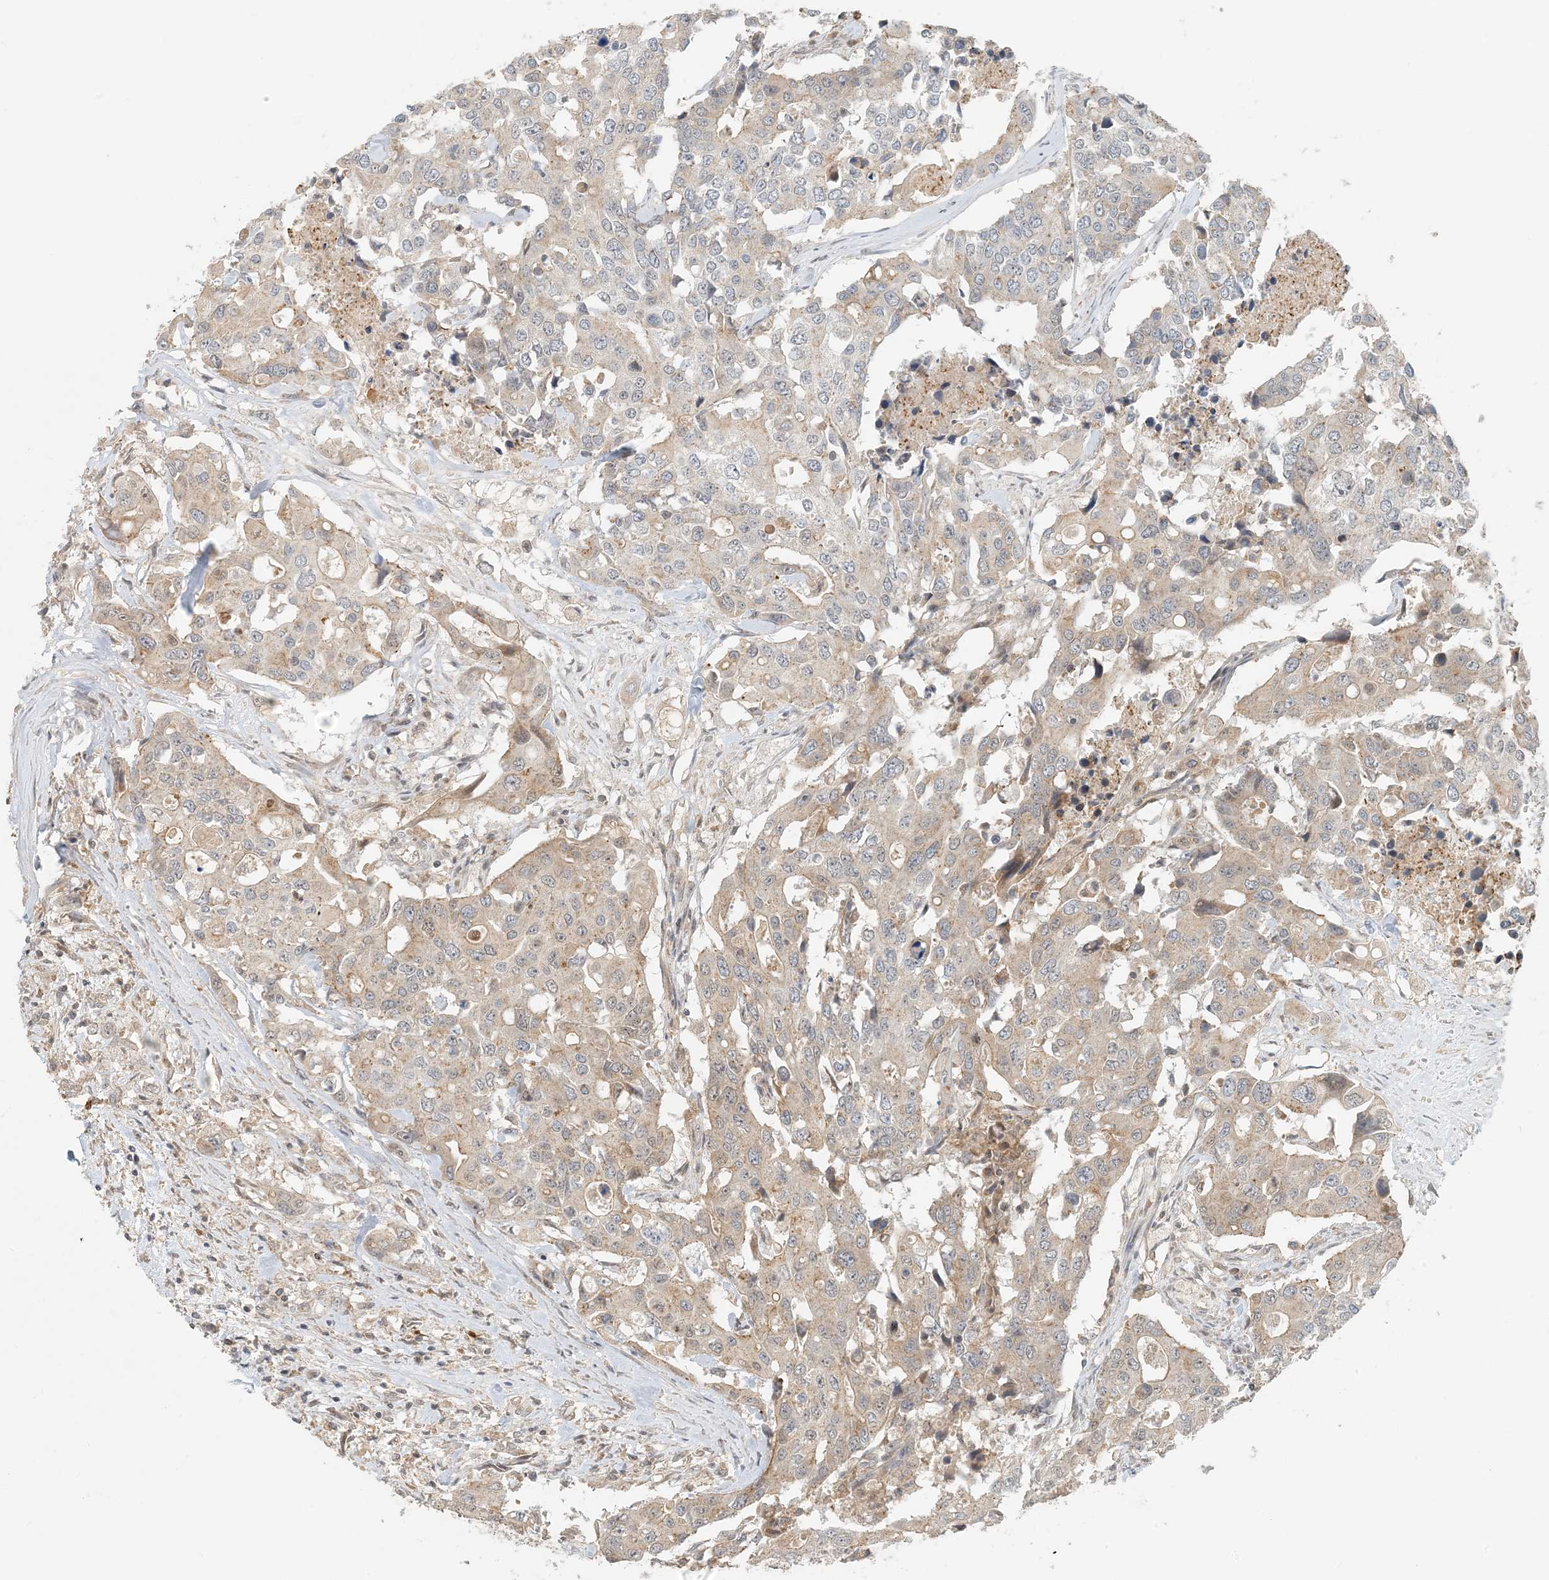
{"staining": {"intensity": "weak", "quantity": "25%-75%", "location": "cytoplasmic/membranous"}, "tissue": "colorectal cancer", "cell_type": "Tumor cells", "image_type": "cancer", "snomed": [{"axis": "morphology", "description": "Adenocarcinoma, NOS"}, {"axis": "topography", "description": "Colon"}], "caption": "Immunohistochemical staining of human adenocarcinoma (colorectal) reveals weak cytoplasmic/membranous protein expression in about 25%-75% of tumor cells.", "gene": "OBI1", "patient": {"sex": "male", "age": 77}}